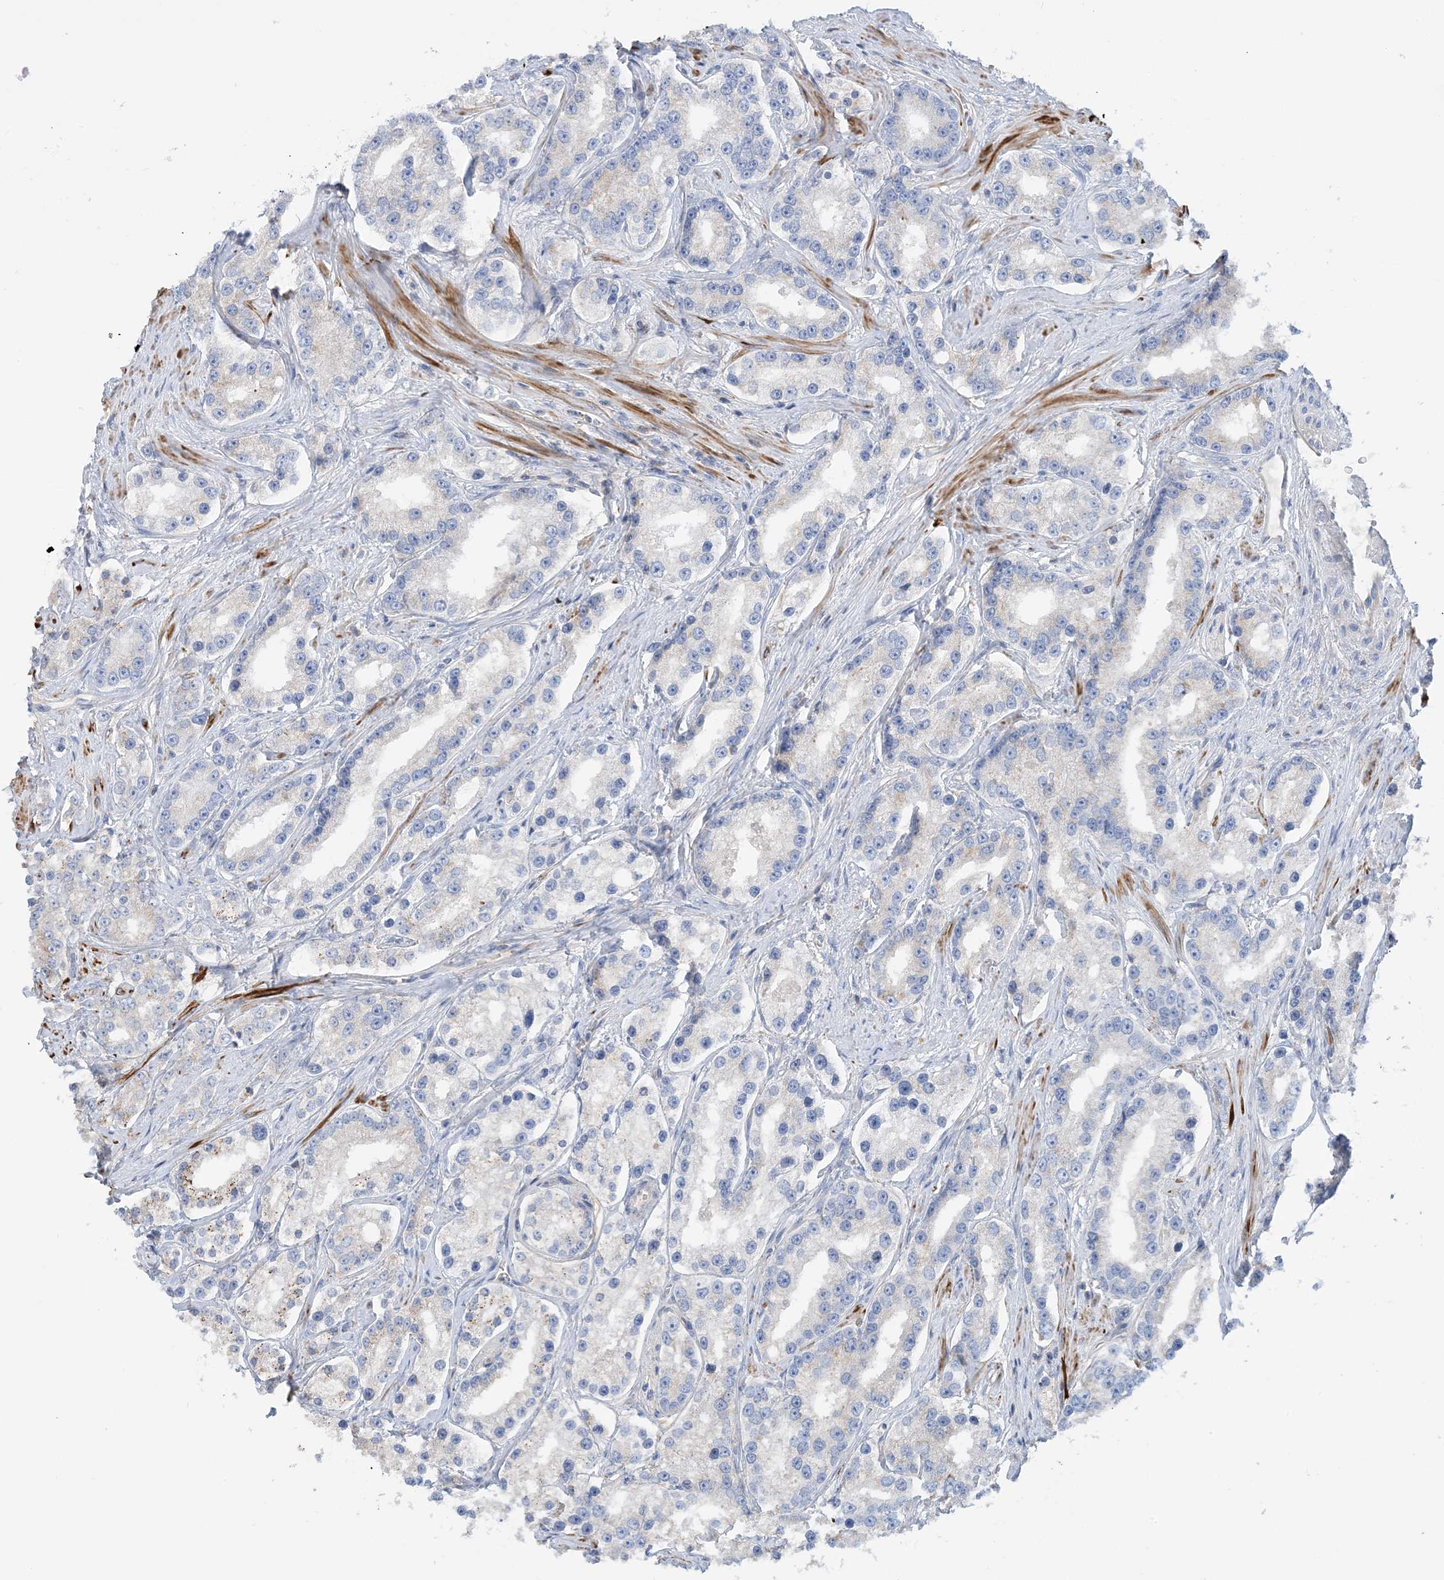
{"staining": {"intensity": "negative", "quantity": "none", "location": "none"}, "tissue": "prostate cancer", "cell_type": "Tumor cells", "image_type": "cancer", "snomed": [{"axis": "morphology", "description": "Normal tissue, NOS"}, {"axis": "morphology", "description": "Adenocarcinoma, High grade"}, {"axis": "topography", "description": "Prostate"}], "caption": "Tumor cells are negative for protein expression in human prostate cancer (adenocarcinoma (high-grade)).", "gene": "CALHM5", "patient": {"sex": "male", "age": 83}}